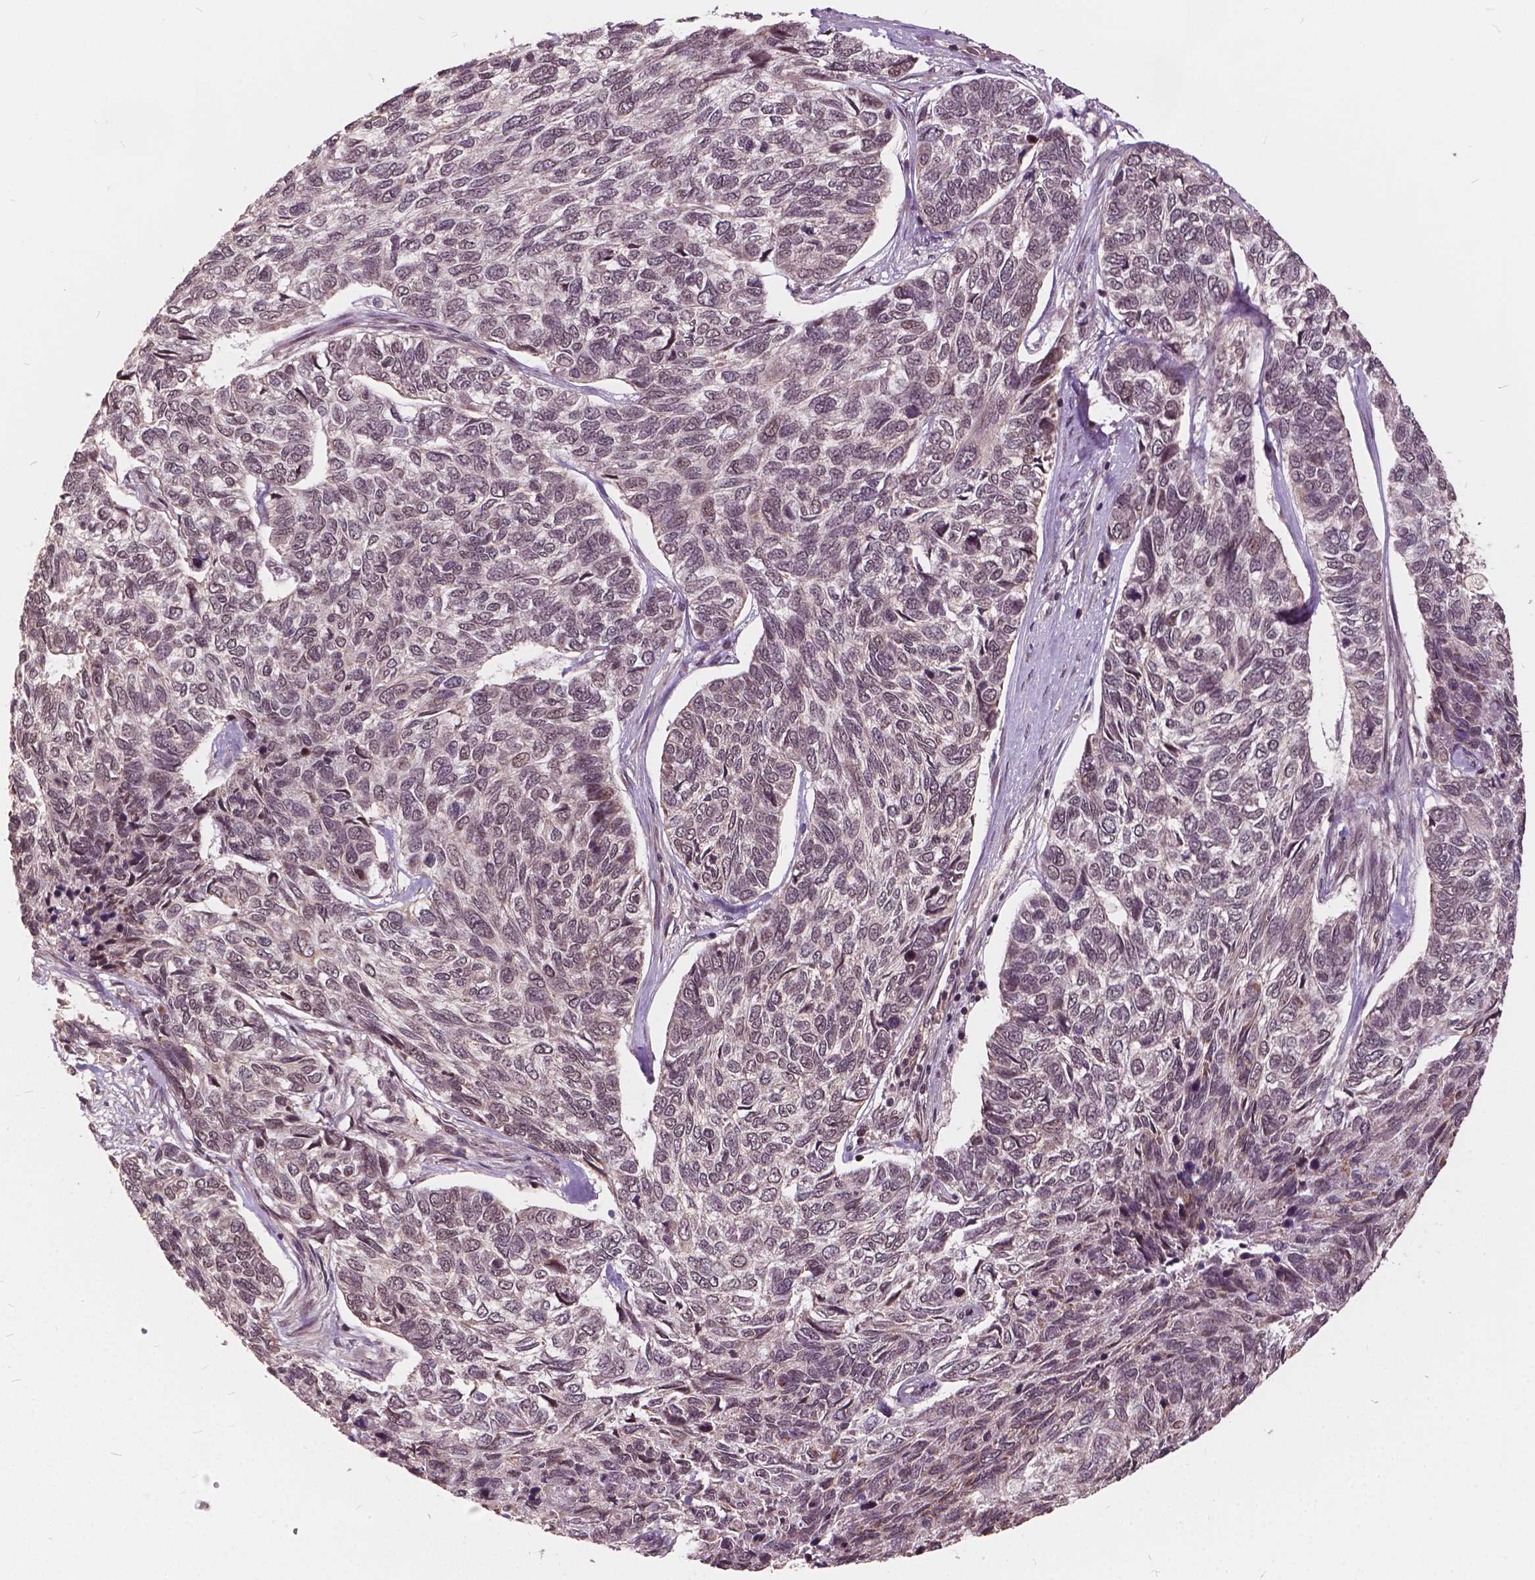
{"staining": {"intensity": "weak", "quantity": "25%-75%", "location": "nuclear"}, "tissue": "skin cancer", "cell_type": "Tumor cells", "image_type": "cancer", "snomed": [{"axis": "morphology", "description": "Basal cell carcinoma"}, {"axis": "topography", "description": "Skin"}], "caption": "DAB (3,3'-diaminobenzidine) immunohistochemical staining of human skin basal cell carcinoma reveals weak nuclear protein expression in approximately 25%-75% of tumor cells.", "gene": "GPS2", "patient": {"sex": "female", "age": 65}}